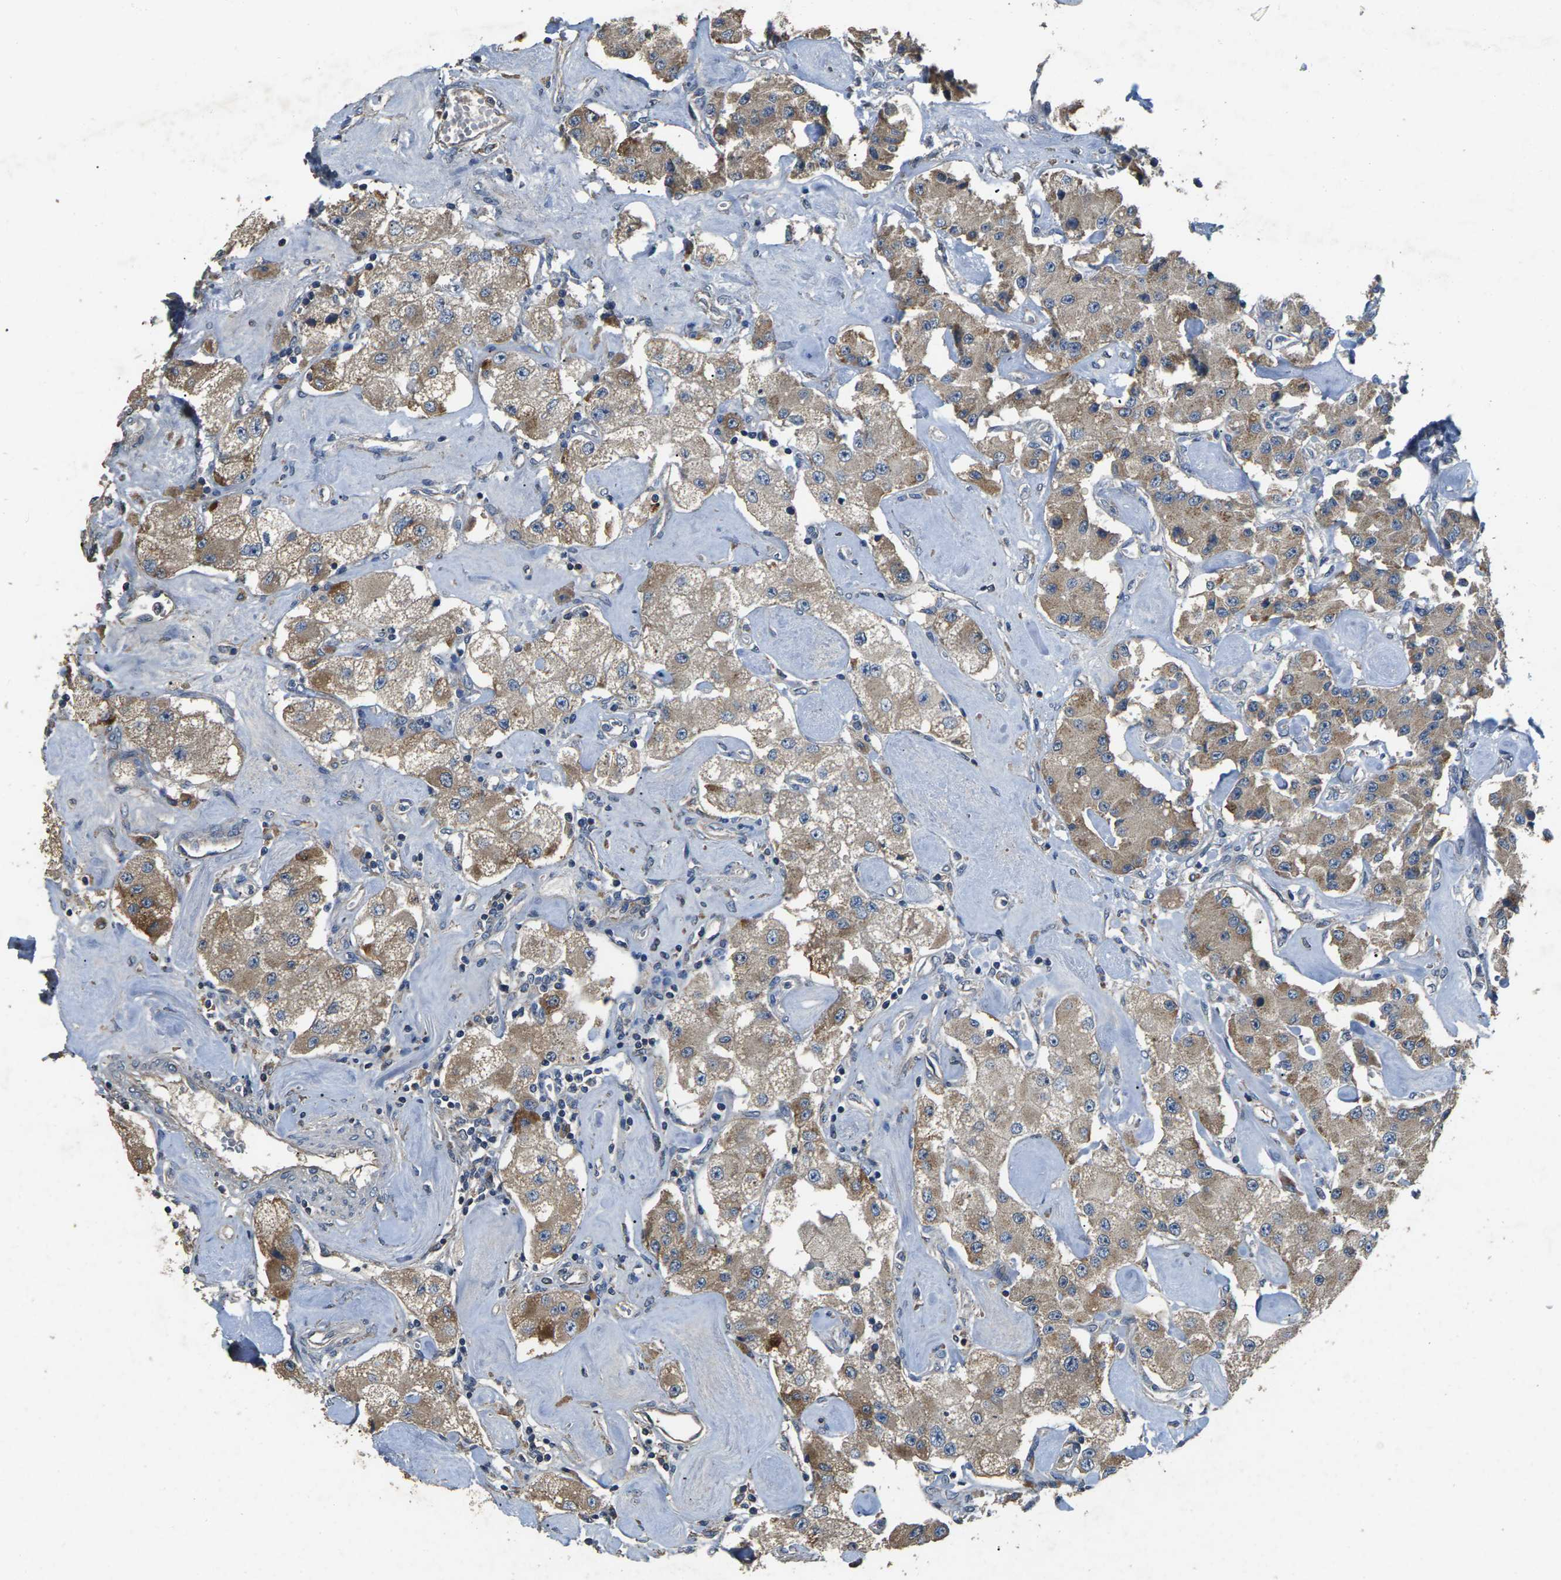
{"staining": {"intensity": "moderate", "quantity": ">75%", "location": "cytoplasmic/membranous"}, "tissue": "carcinoid", "cell_type": "Tumor cells", "image_type": "cancer", "snomed": [{"axis": "morphology", "description": "Carcinoid, malignant, NOS"}, {"axis": "topography", "description": "Pancreas"}], "caption": "Carcinoid (malignant) stained with DAB (3,3'-diaminobenzidine) immunohistochemistry demonstrates medium levels of moderate cytoplasmic/membranous positivity in approximately >75% of tumor cells. The protein of interest is stained brown, and the nuclei are stained in blue (DAB IHC with brightfield microscopy, high magnification).", "gene": "B4GAT1", "patient": {"sex": "male", "age": 41}}